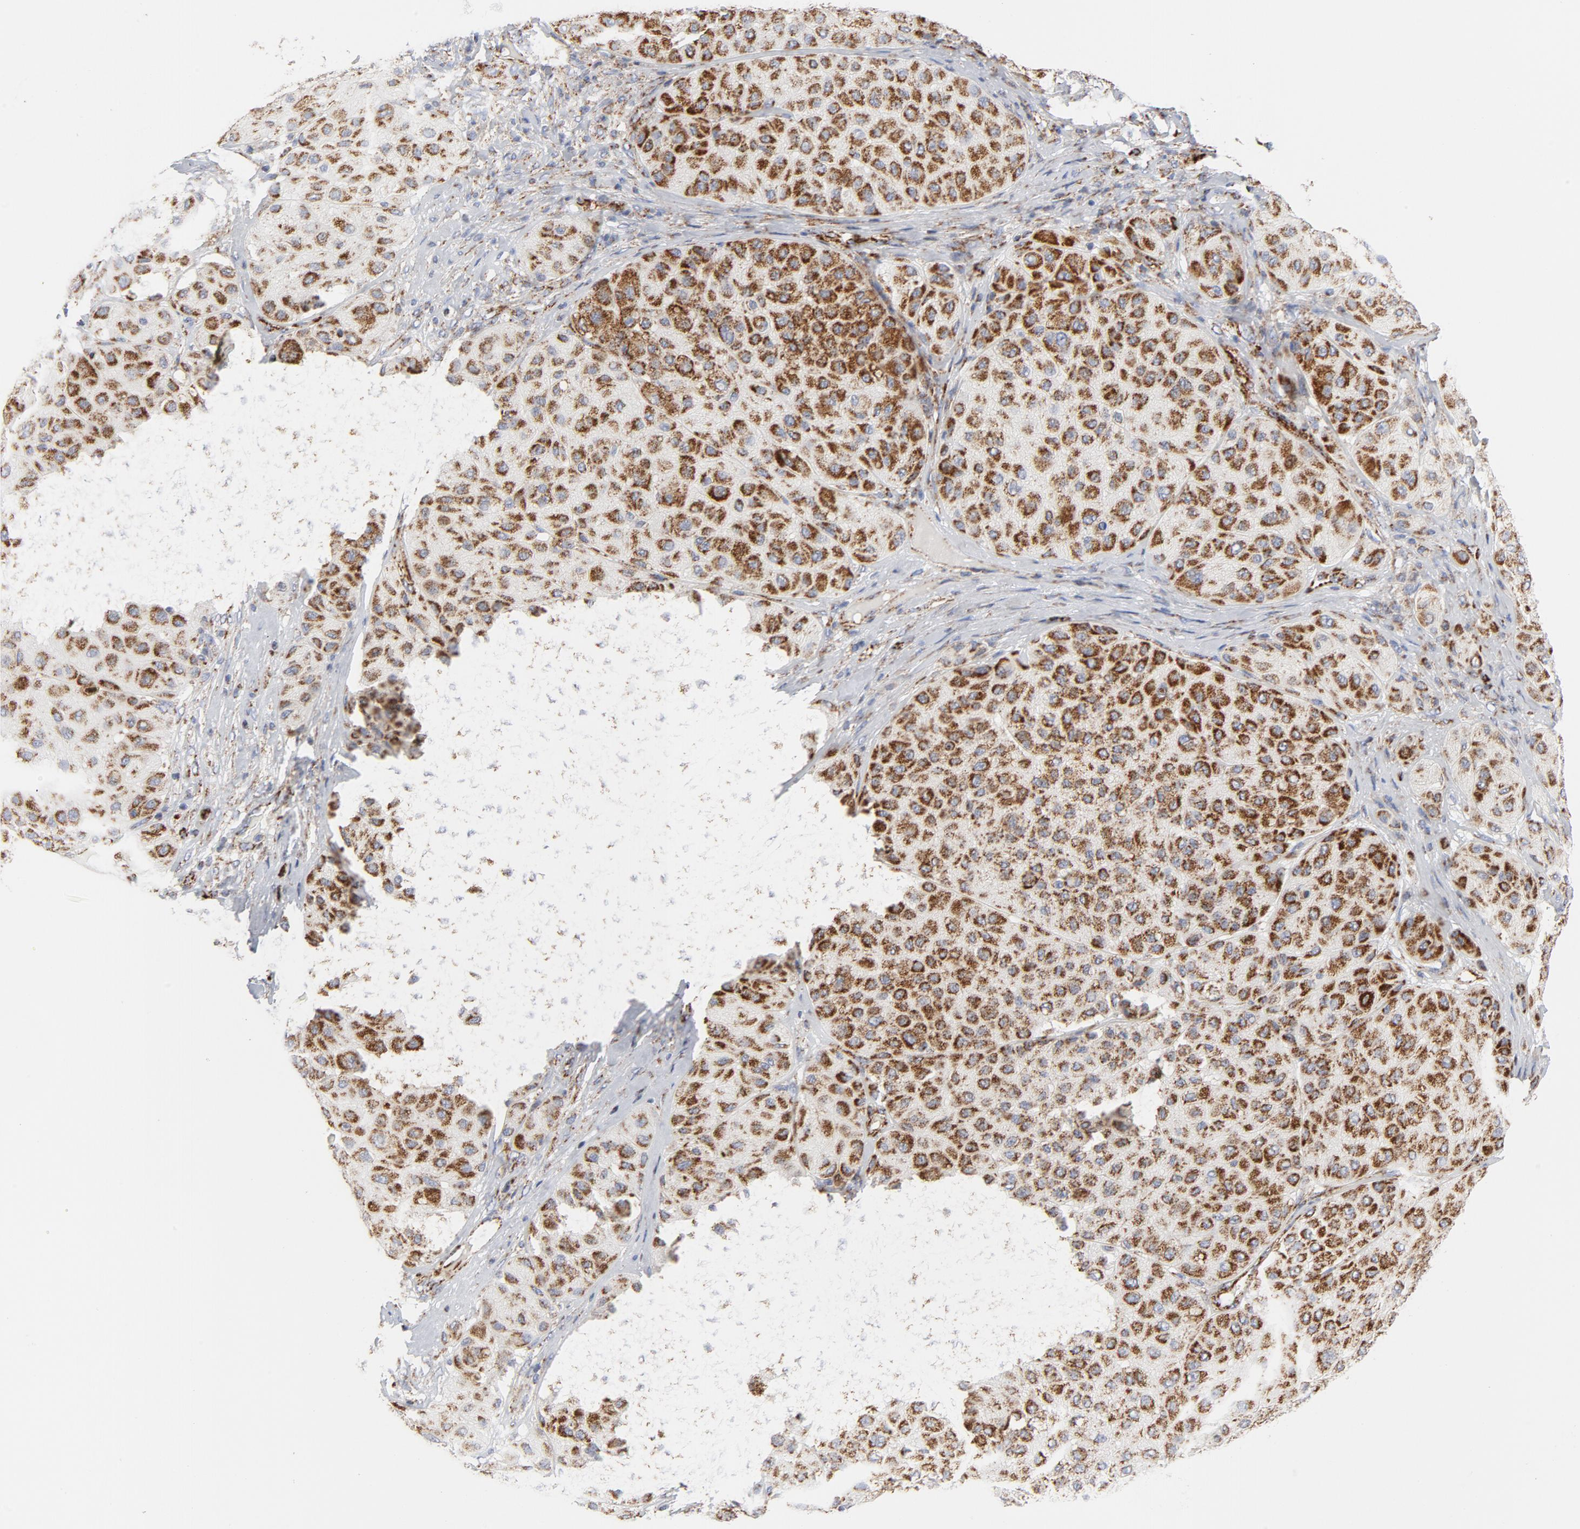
{"staining": {"intensity": "strong", "quantity": ">75%", "location": "cytoplasmic/membranous"}, "tissue": "melanoma", "cell_type": "Tumor cells", "image_type": "cancer", "snomed": [{"axis": "morphology", "description": "Normal tissue, NOS"}, {"axis": "morphology", "description": "Malignant melanoma, Metastatic site"}, {"axis": "topography", "description": "Skin"}], "caption": "High-power microscopy captured an immunohistochemistry micrograph of malignant melanoma (metastatic site), revealing strong cytoplasmic/membranous positivity in about >75% of tumor cells.", "gene": "CYCS", "patient": {"sex": "male", "age": 41}}